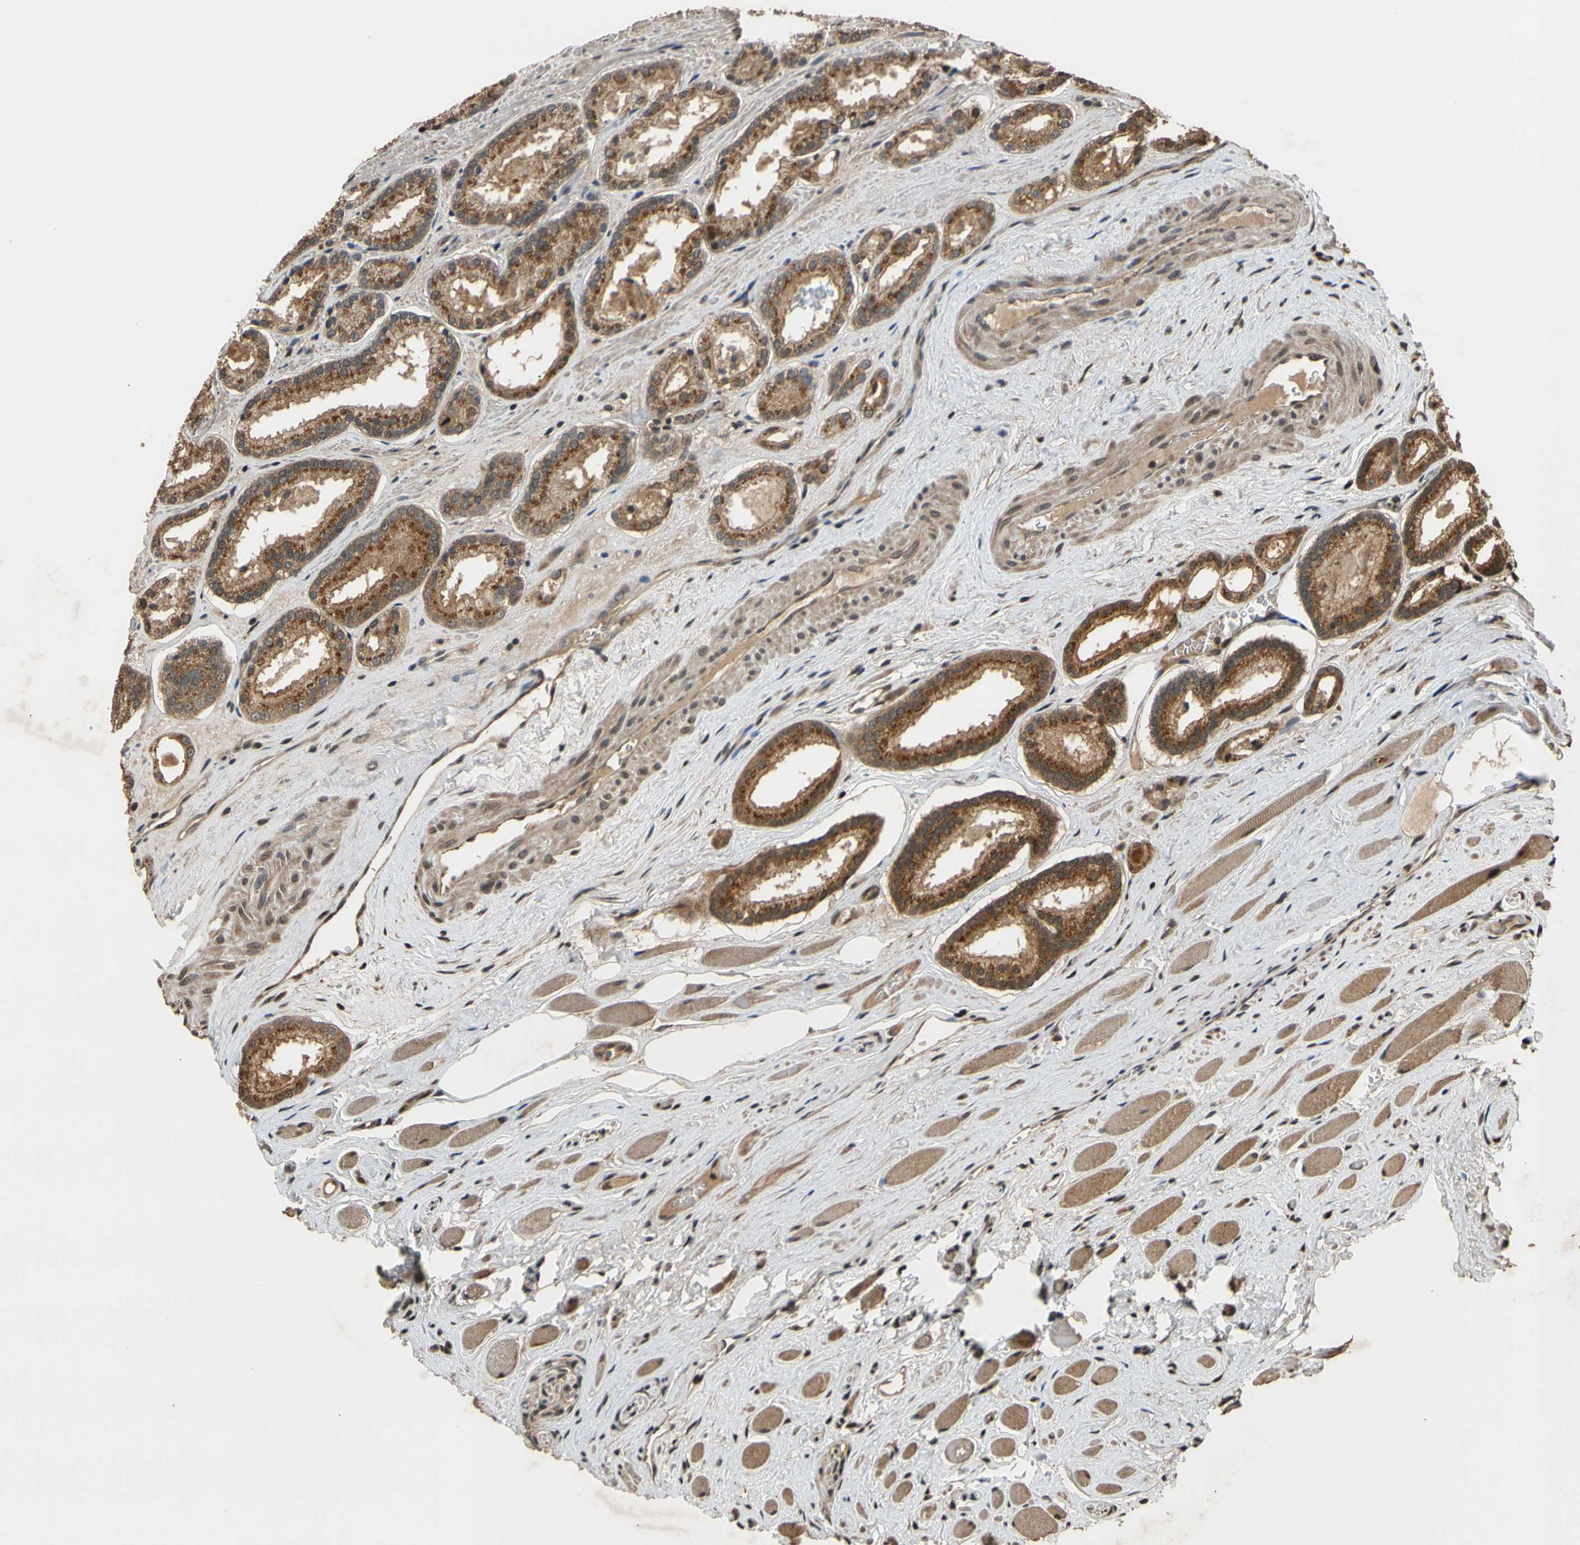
{"staining": {"intensity": "strong", "quantity": ">75%", "location": "cytoplasmic/membranous"}, "tissue": "prostate cancer", "cell_type": "Tumor cells", "image_type": "cancer", "snomed": [{"axis": "morphology", "description": "Adenocarcinoma, Low grade"}, {"axis": "topography", "description": "Prostate"}], "caption": "Strong cytoplasmic/membranous staining for a protein is appreciated in approximately >75% of tumor cells of prostate adenocarcinoma (low-grade) using IHC.", "gene": "TMEM230", "patient": {"sex": "male", "age": 59}}